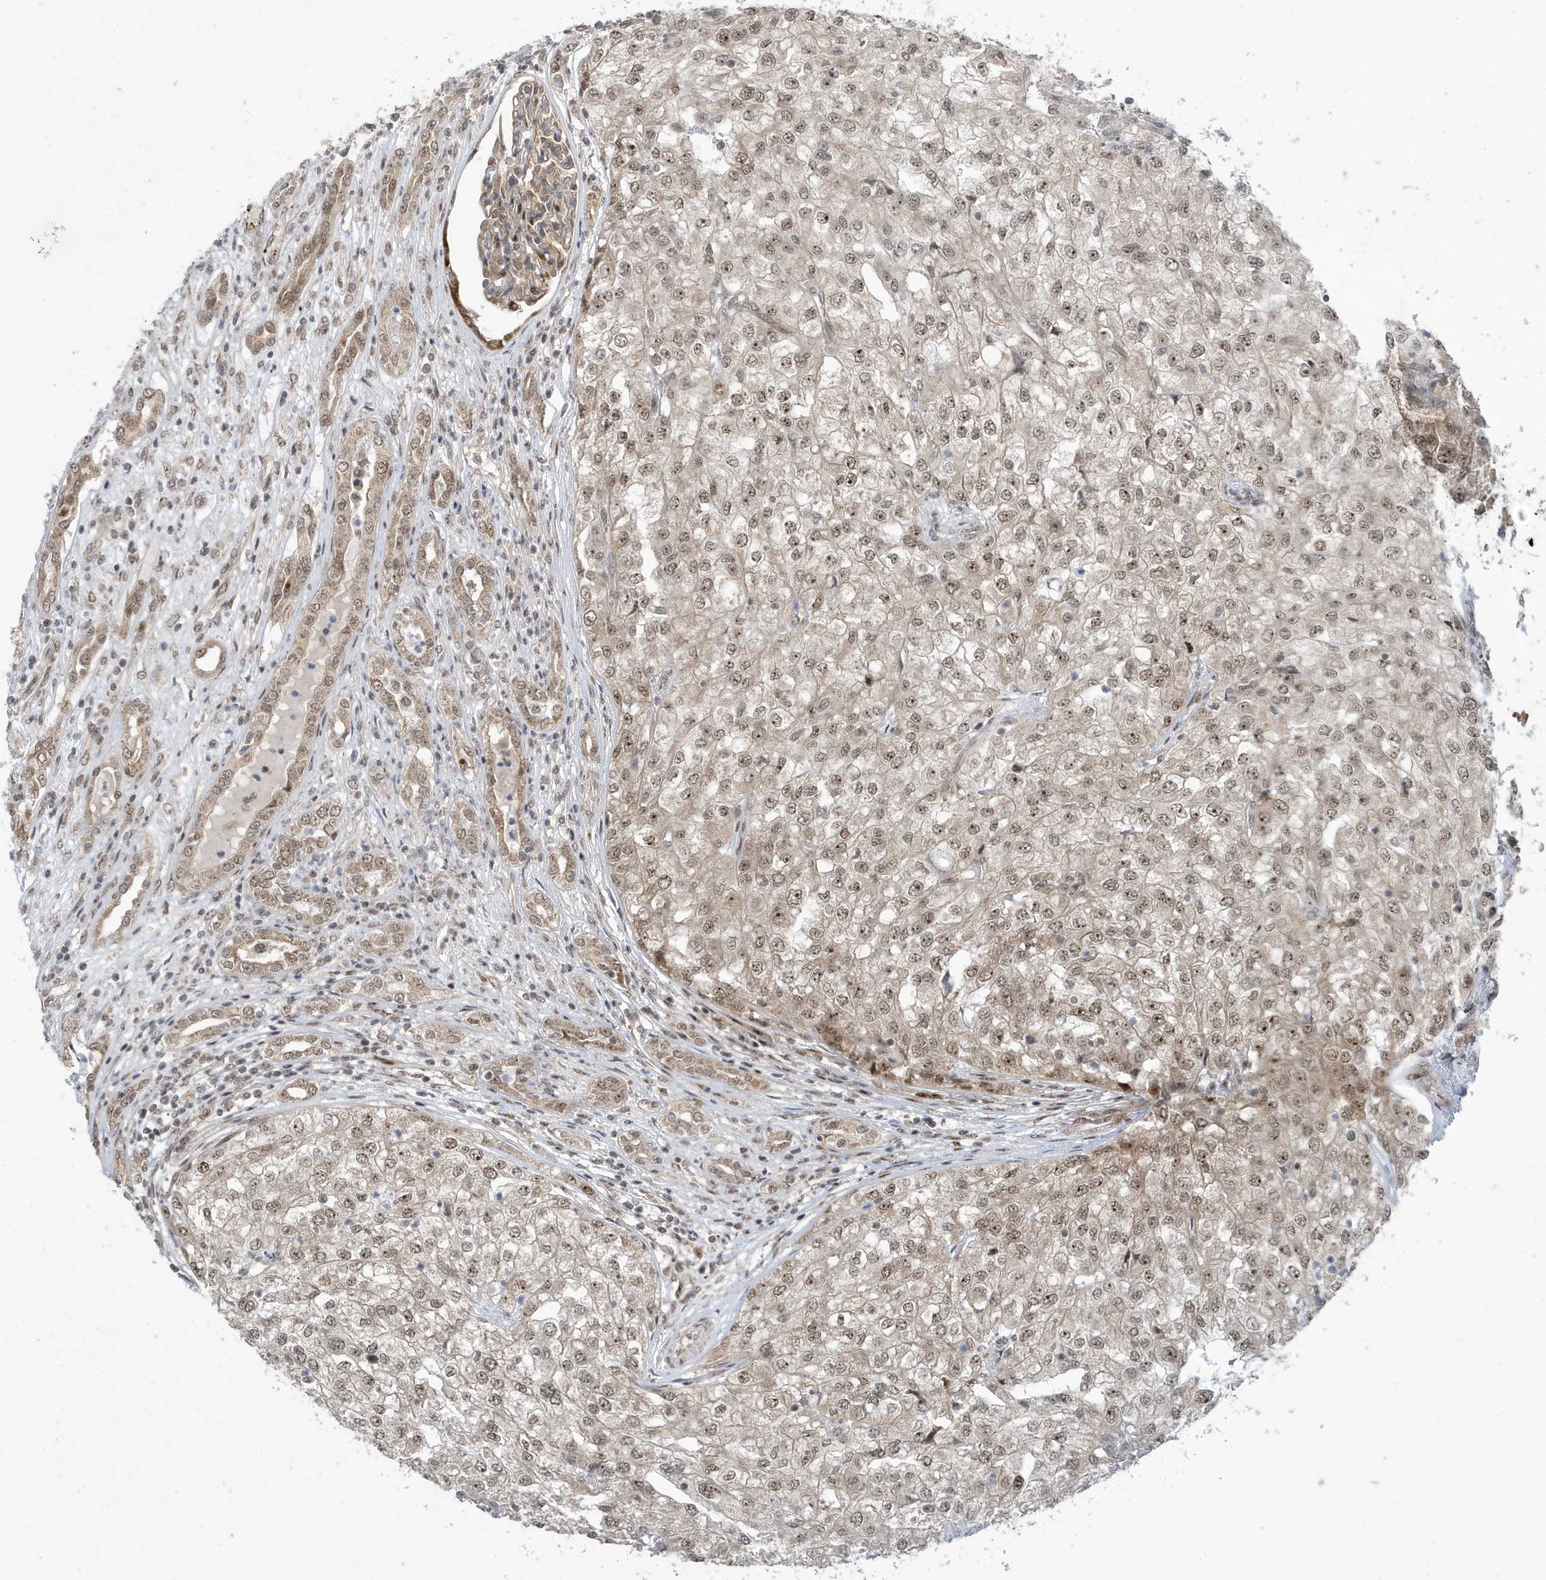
{"staining": {"intensity": "moderate", "quantity": ">75%", "location": "nuclear"}, "tissue": "renal cancer", "cell_type": "Tumor cells", "image_type": "cancer", "snomed": [{"axis": "morphology", "description": "Adenocarcinoma, NOS"}, {"axis": "topography", "description": "Kidney"}], "caption": "A micrograph of human renal cancer (adenocarcinoma) stained for a protein demonstrates moderate nuclear brown staining in tumor cells.", "gene": "FAM9B", "patient": {"sex": "female", "age": 54}}